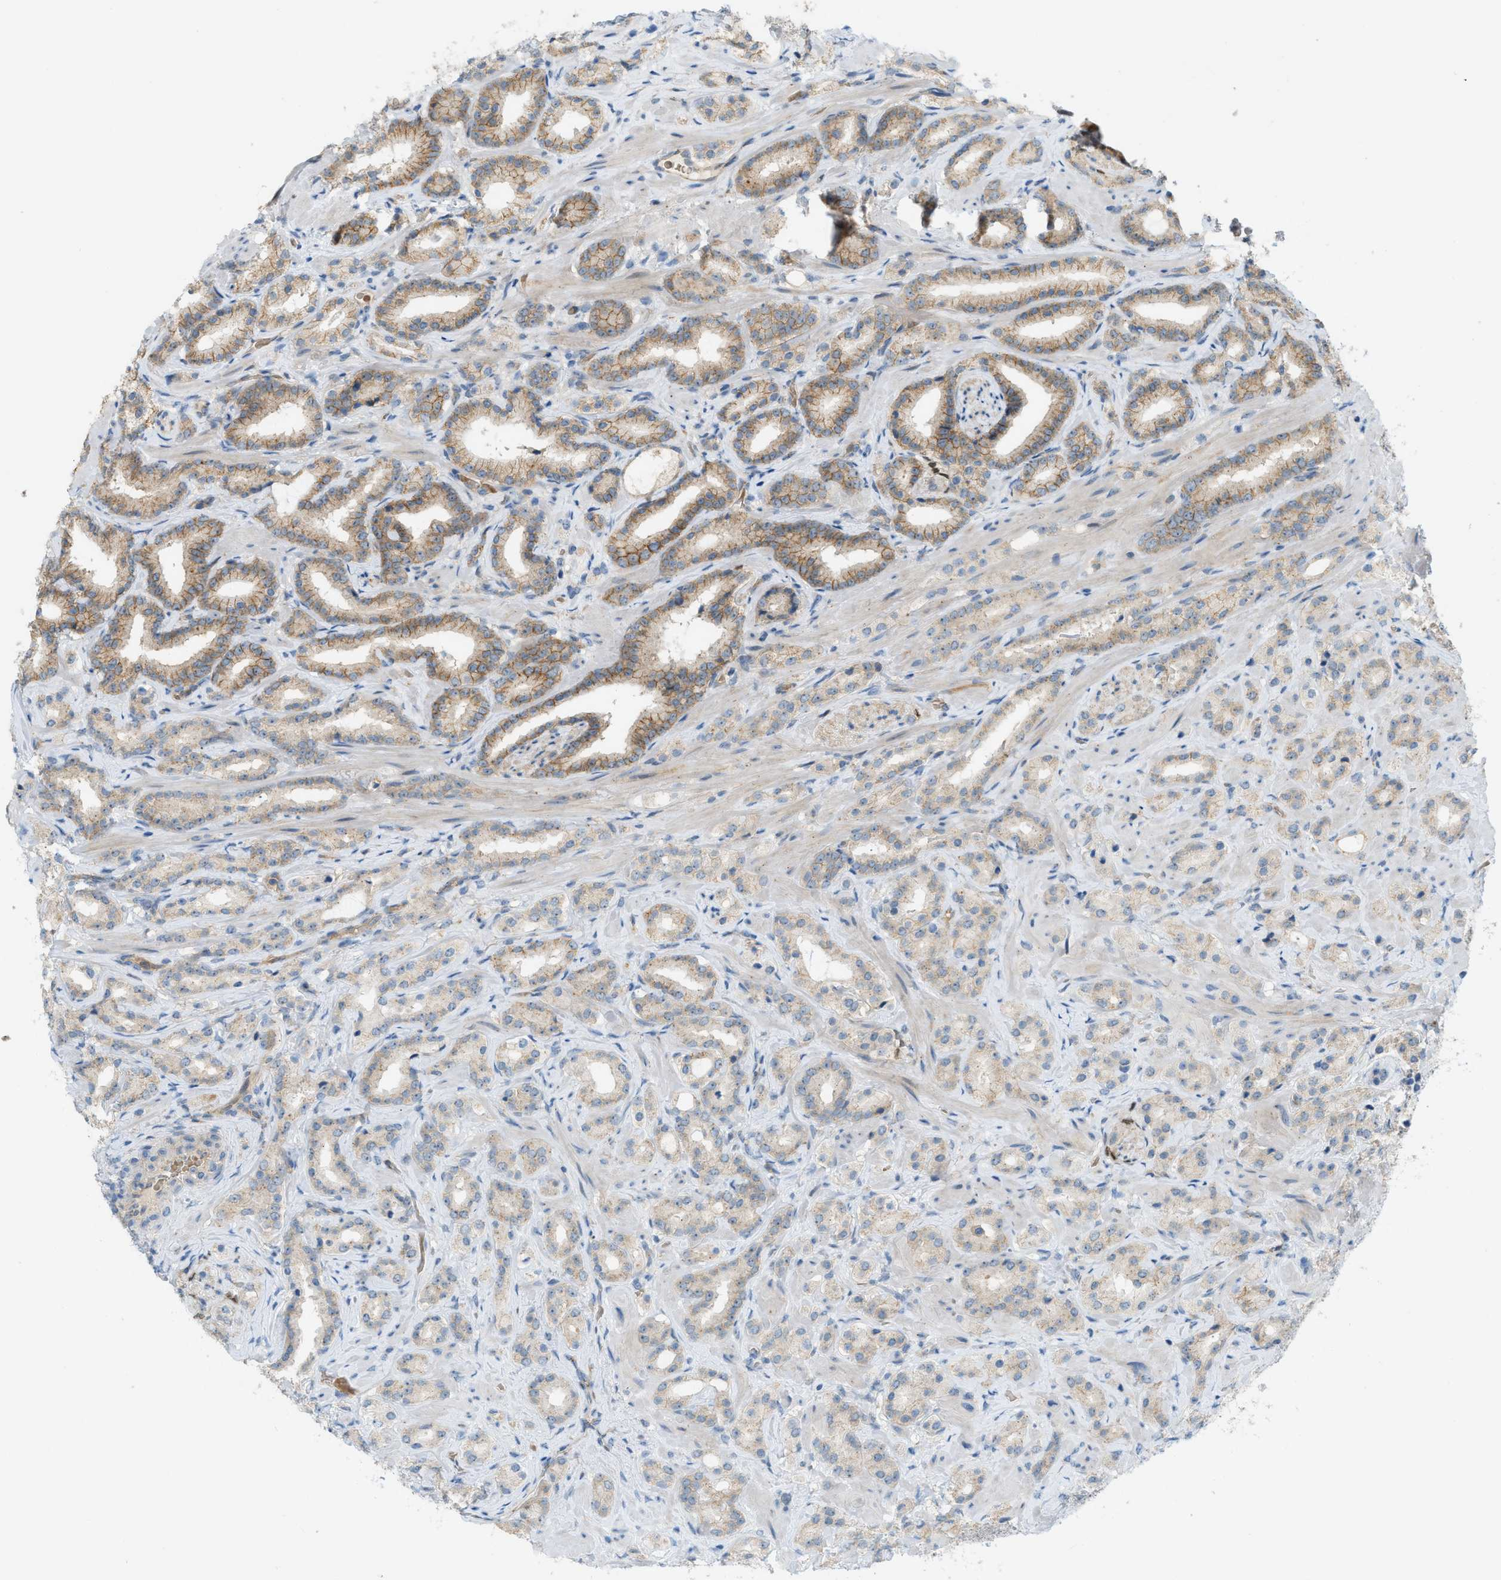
{"staining": {"intensity": "moderate", "quantity": "25%-75%", "location": "cytoplasmic/membranous"}, "tissue": "prostate cancer", "cell_type": "Tumor cells", "image_type": "cancer", "snomed": [{"axis": "morphology", "description": "Adenocarcinoma, High grade"}, {"axis": "topography", "description": "Prostate"}], "caption": "High-power microscopy captured an immunohistochemistry micrograph of prostate cancer, revealing moderate cytoplasmic/membranous expression in about 25%-75% of tumor cells.", "gene": "GRK6", "patient": {"sex": "male", "age": 64}}